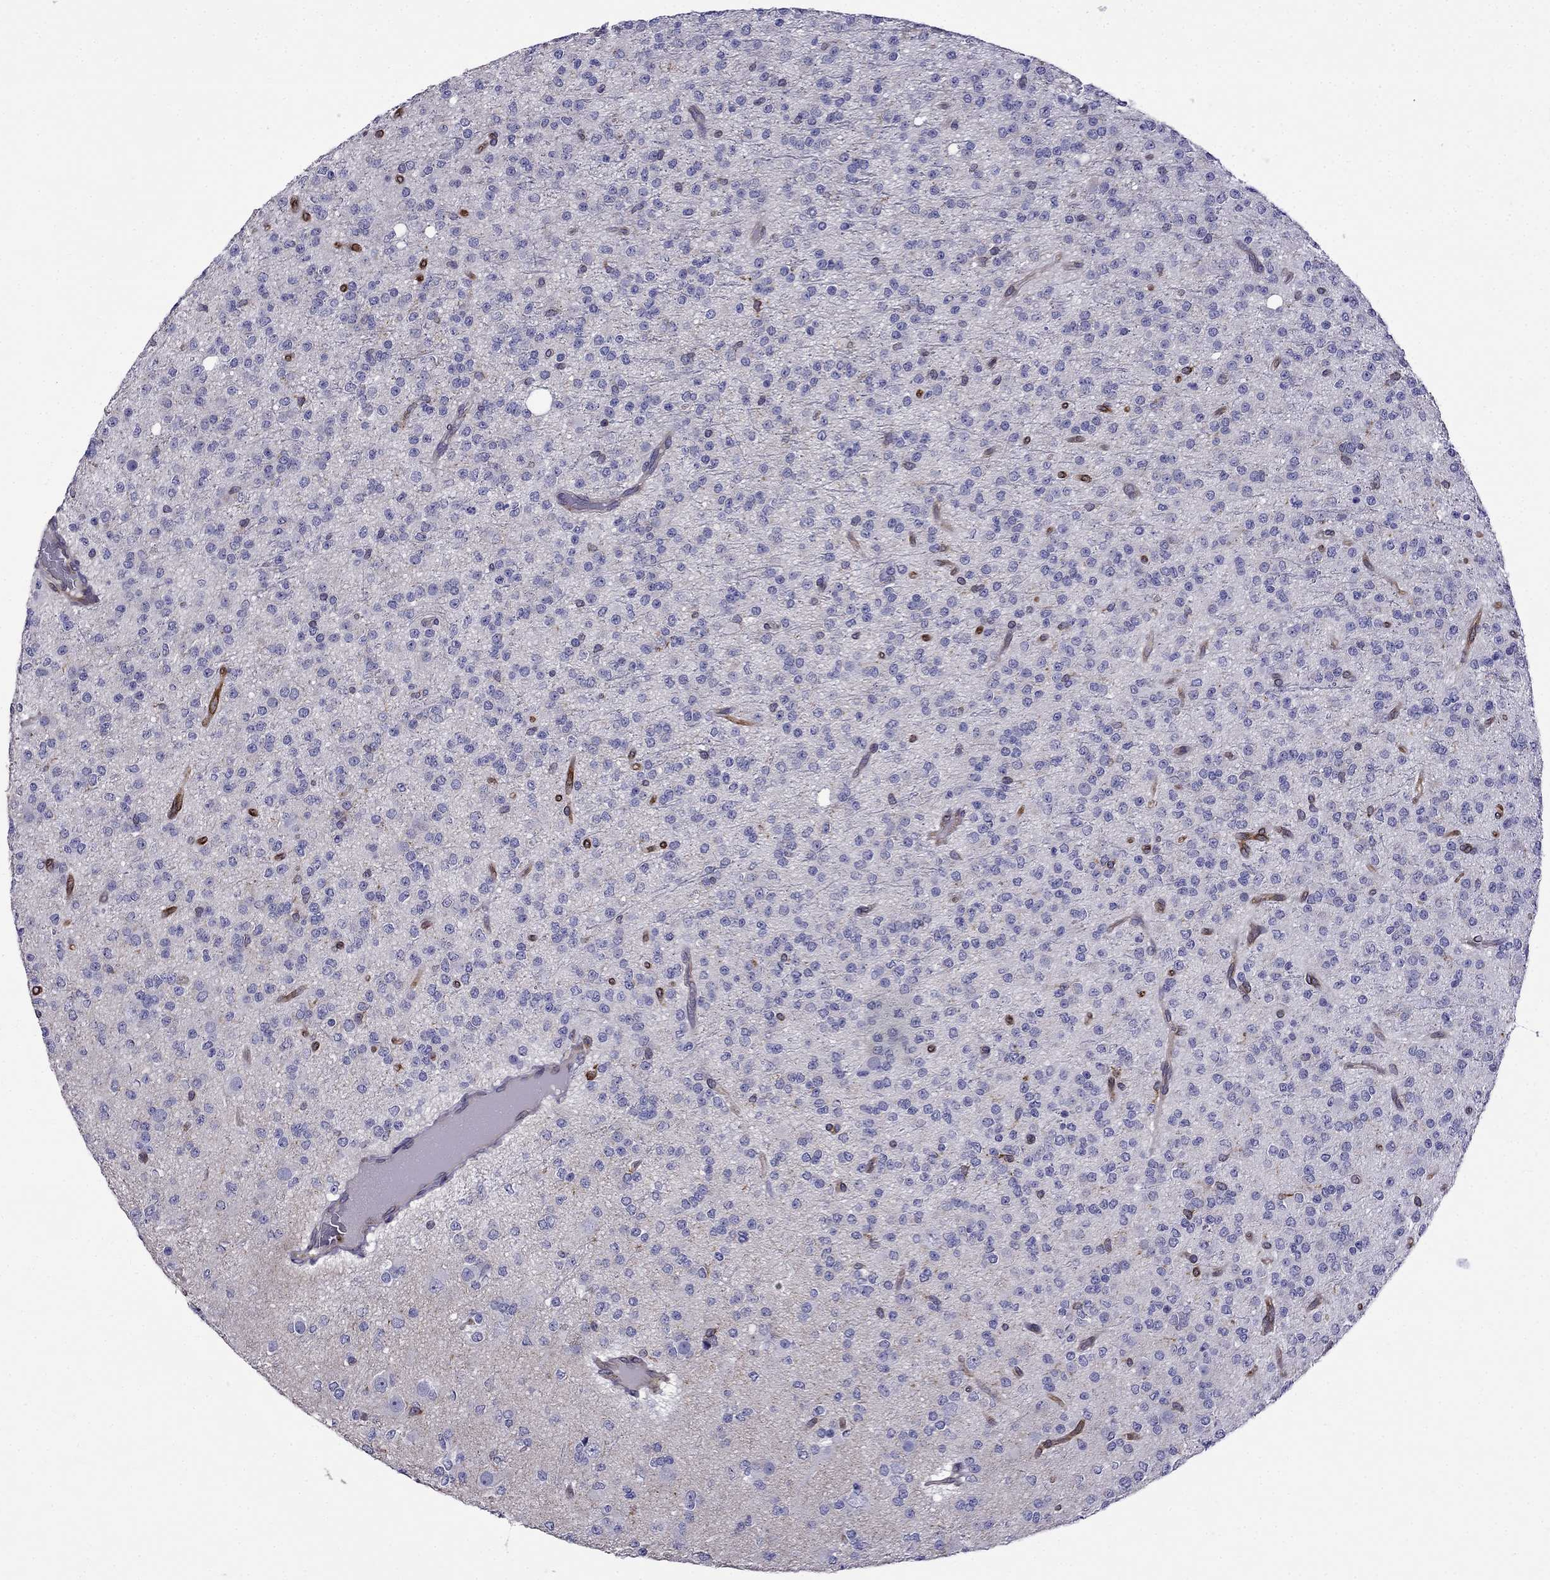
{"staining": {"intensity": "negative", "quantity": "none", "location": "none"}, "tissue": "glioma", "cell_type": "Tumor cells", "image_type": "cancer", "snomed": [{"axis": "morphology", "description": "Glioma, malignant, Low grade"}, {"axis": "topography", "description": "Brain"}], "caption": "Immunohistochemical staining of human glioma demonstrates no significant staining in tumor cells.", "gene": "GNAL", "patient": {"sex": "male", "age": 27}}